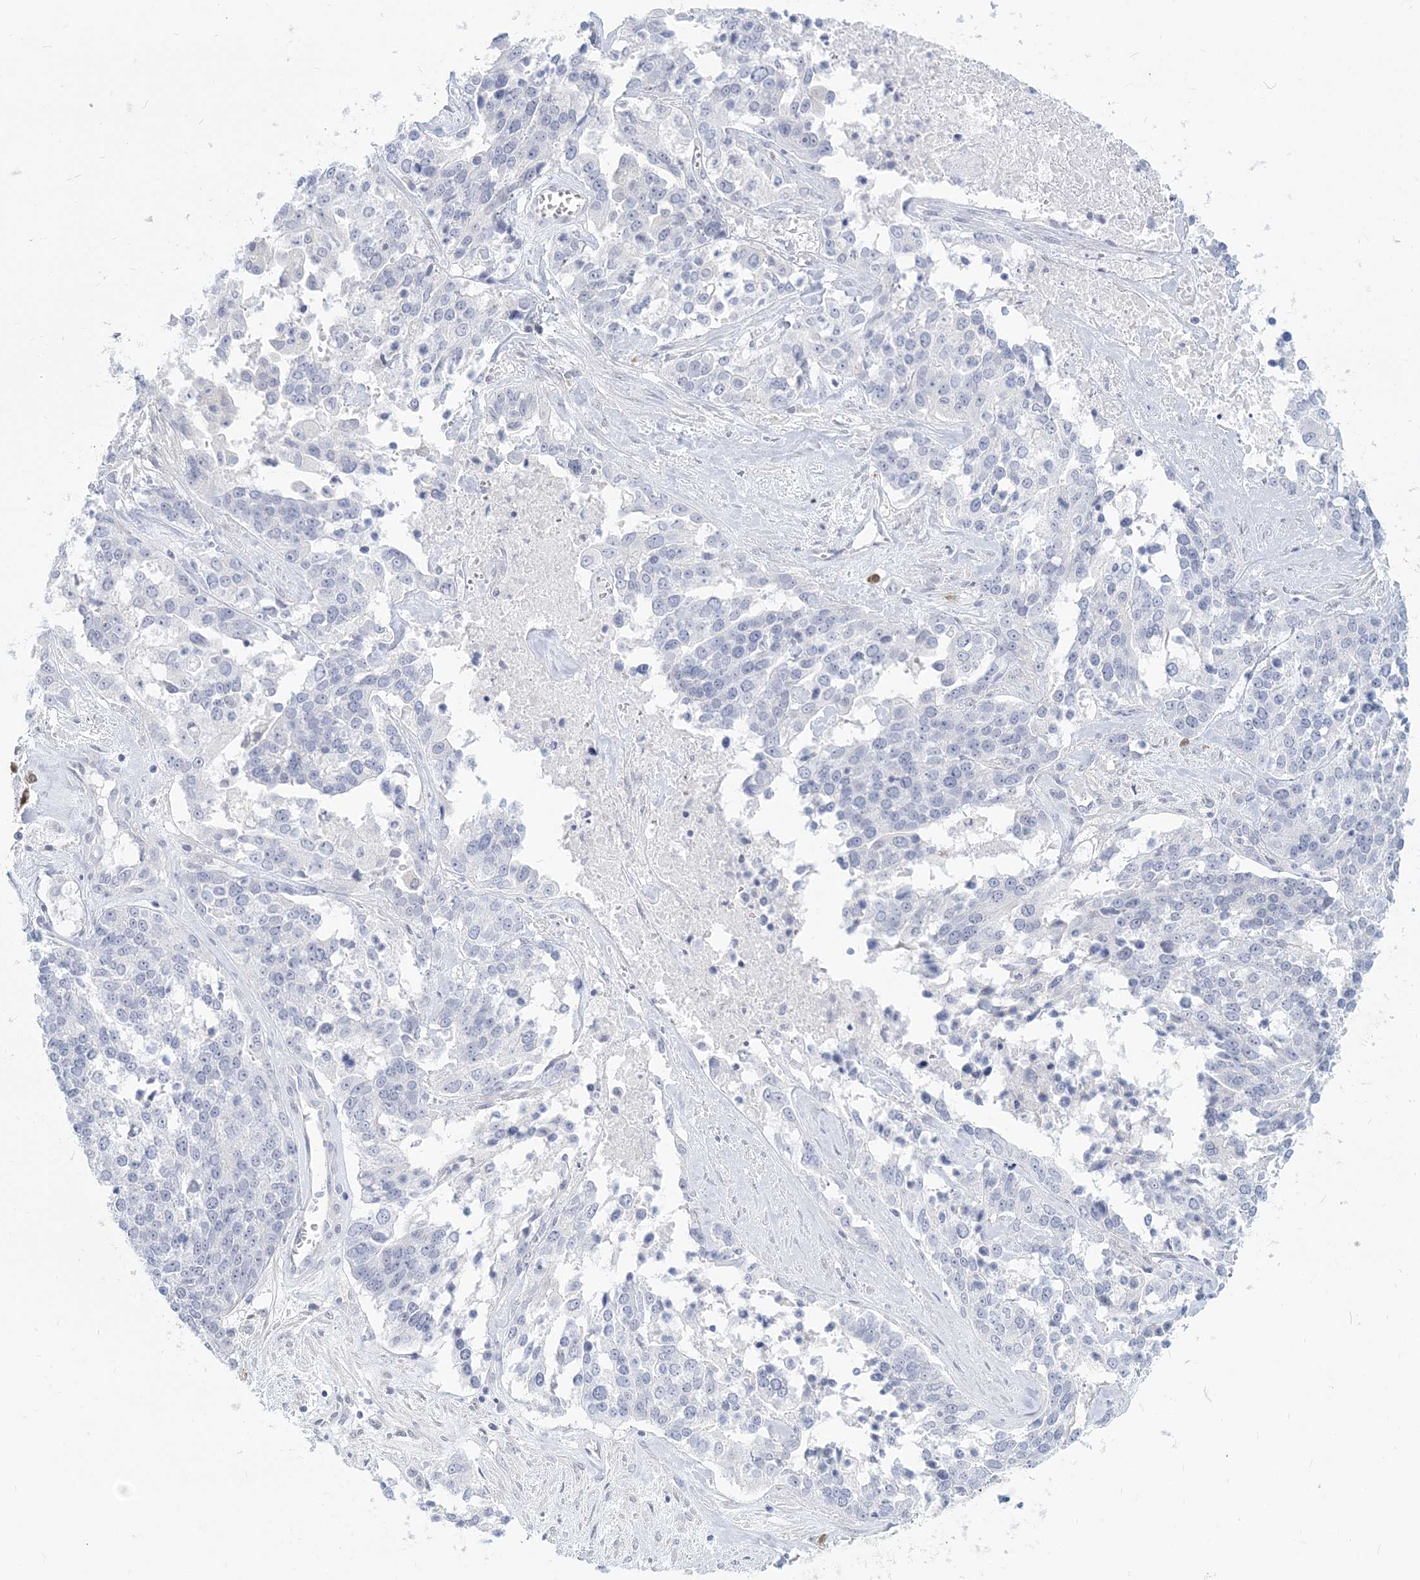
{"staining": {"intensity": "negative", "quantity": "none", "location": "none"}, "tissue": "ovarian cancer", "cell_type": "Tumor cells", "image_type": "cancer", "snomed": [{"axis": "morphology", "description": "Cystadenocarcinoma, serous, NOS"}, {"axis": "topography", "description": "Ovary"}], "caption": "Serous cystadenocarcinoma (ovarian) was stained to show a protein in brown. There is no significant staining in tumor cells.", "gene": "GMPPA", "patient": {"sex": "female", "age": 44}}